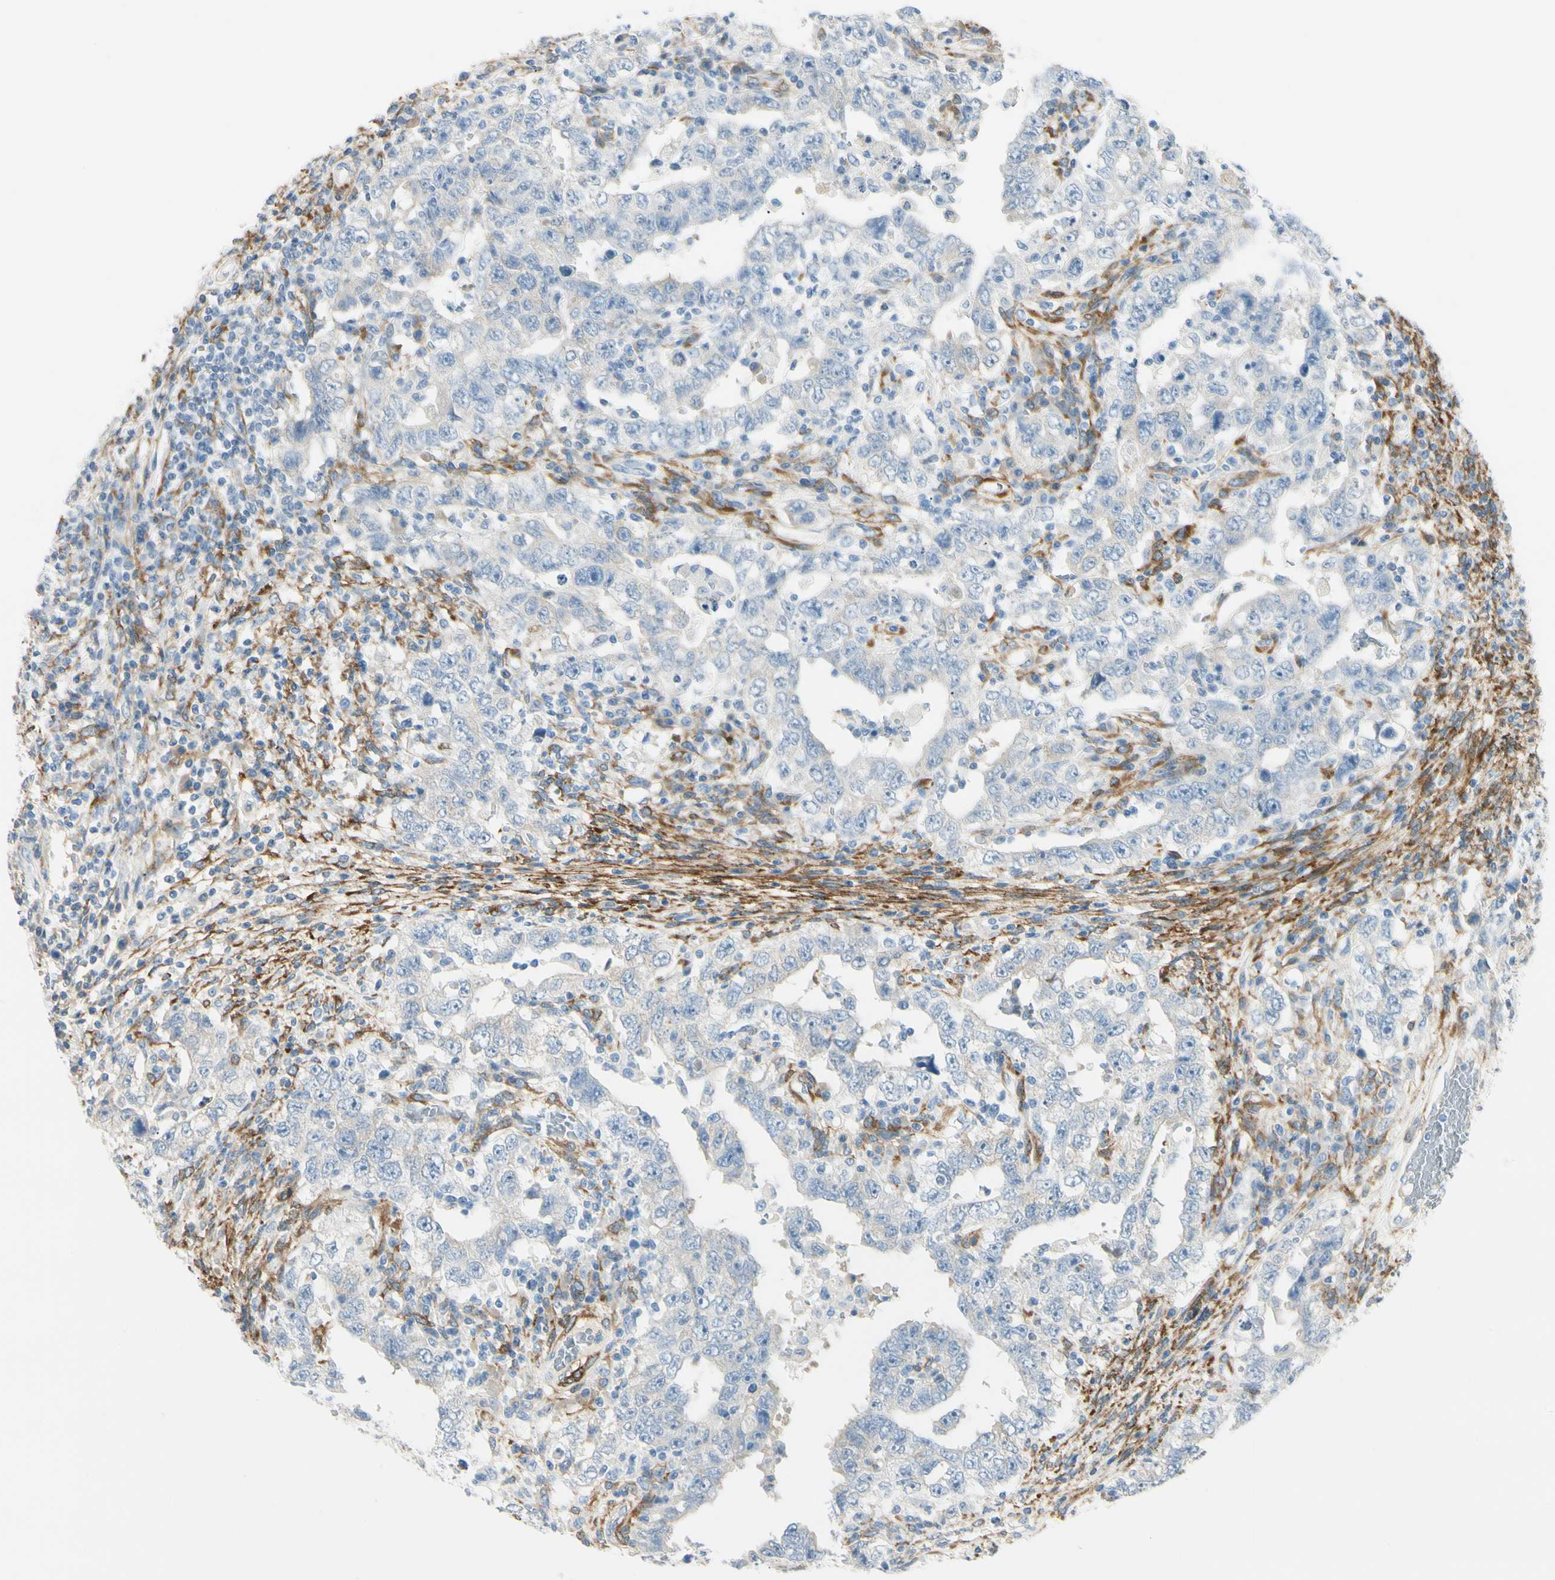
{"staining": {"intensity": "negative", "quantity": "none", "location": "none"}, "tissue": "testis cancer", "cell_type": "Tumor cells", "image_type": "cancer", "snomed": [{"axis": "morphology", "description": "Carcinoma, Embryonal, NOS"}, {"axis": "topography", "description": "Testis"}], "caption": "The IHC image has no significant positivity in tumor cells of embryonal carcinoma (testis) tissue.", "gene": "AMPH", "patient": {"sex": "male", "age": 26}}